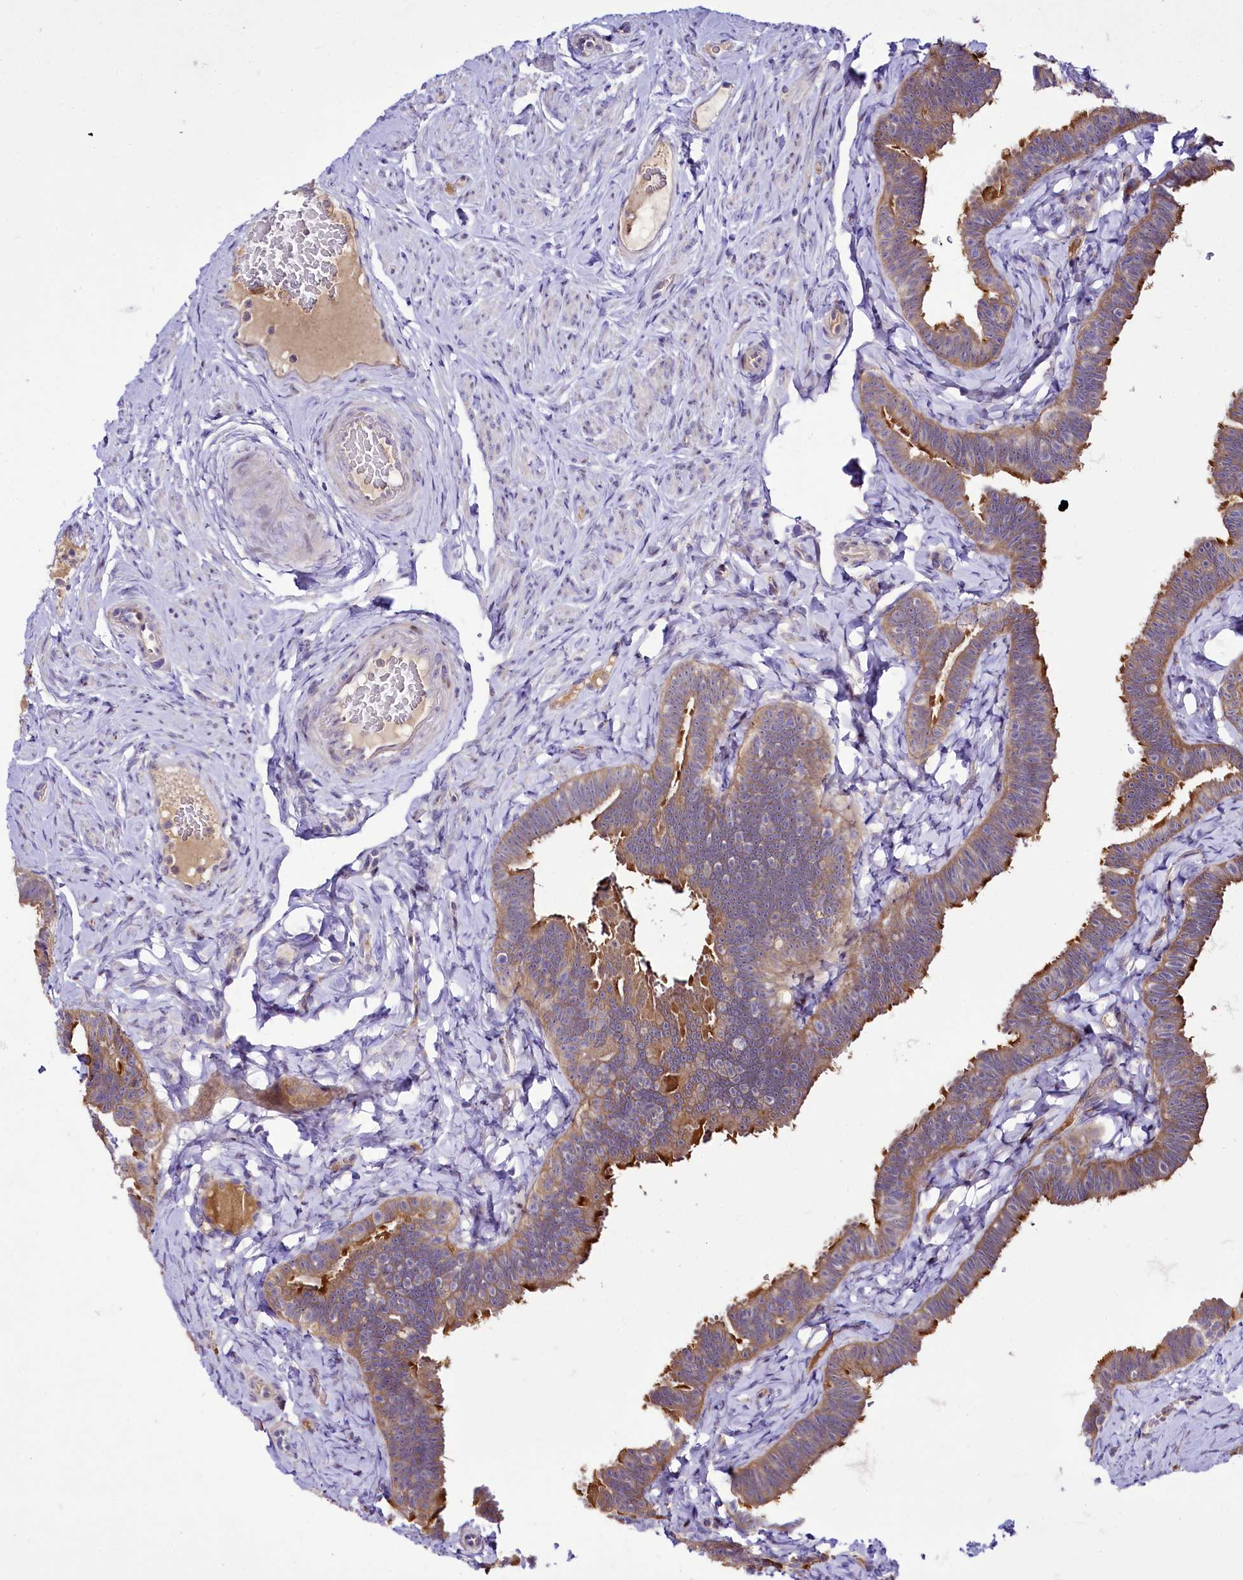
{"staining": {"intensity": "moderate", "quantity": ">75%", "location": "cytoplasmic/membranous"}, "tissue": "fallopian tube", "cell_type": "Glandular cells", "image_type": "normal", "snomed": [{"axis": "morphology", "description": "Normal tissue, NOS"}, {"axis": "topography", "description": "Fallopian tube"}], "caption": "Human fallopian tube stained with a brown dye exhibits moderate cytoplasmic/membranous positive positivity in approximately >75% of glandular cells.", "gene": "ZC3H12C", "patient": {"sex": "female", "age": 65}}